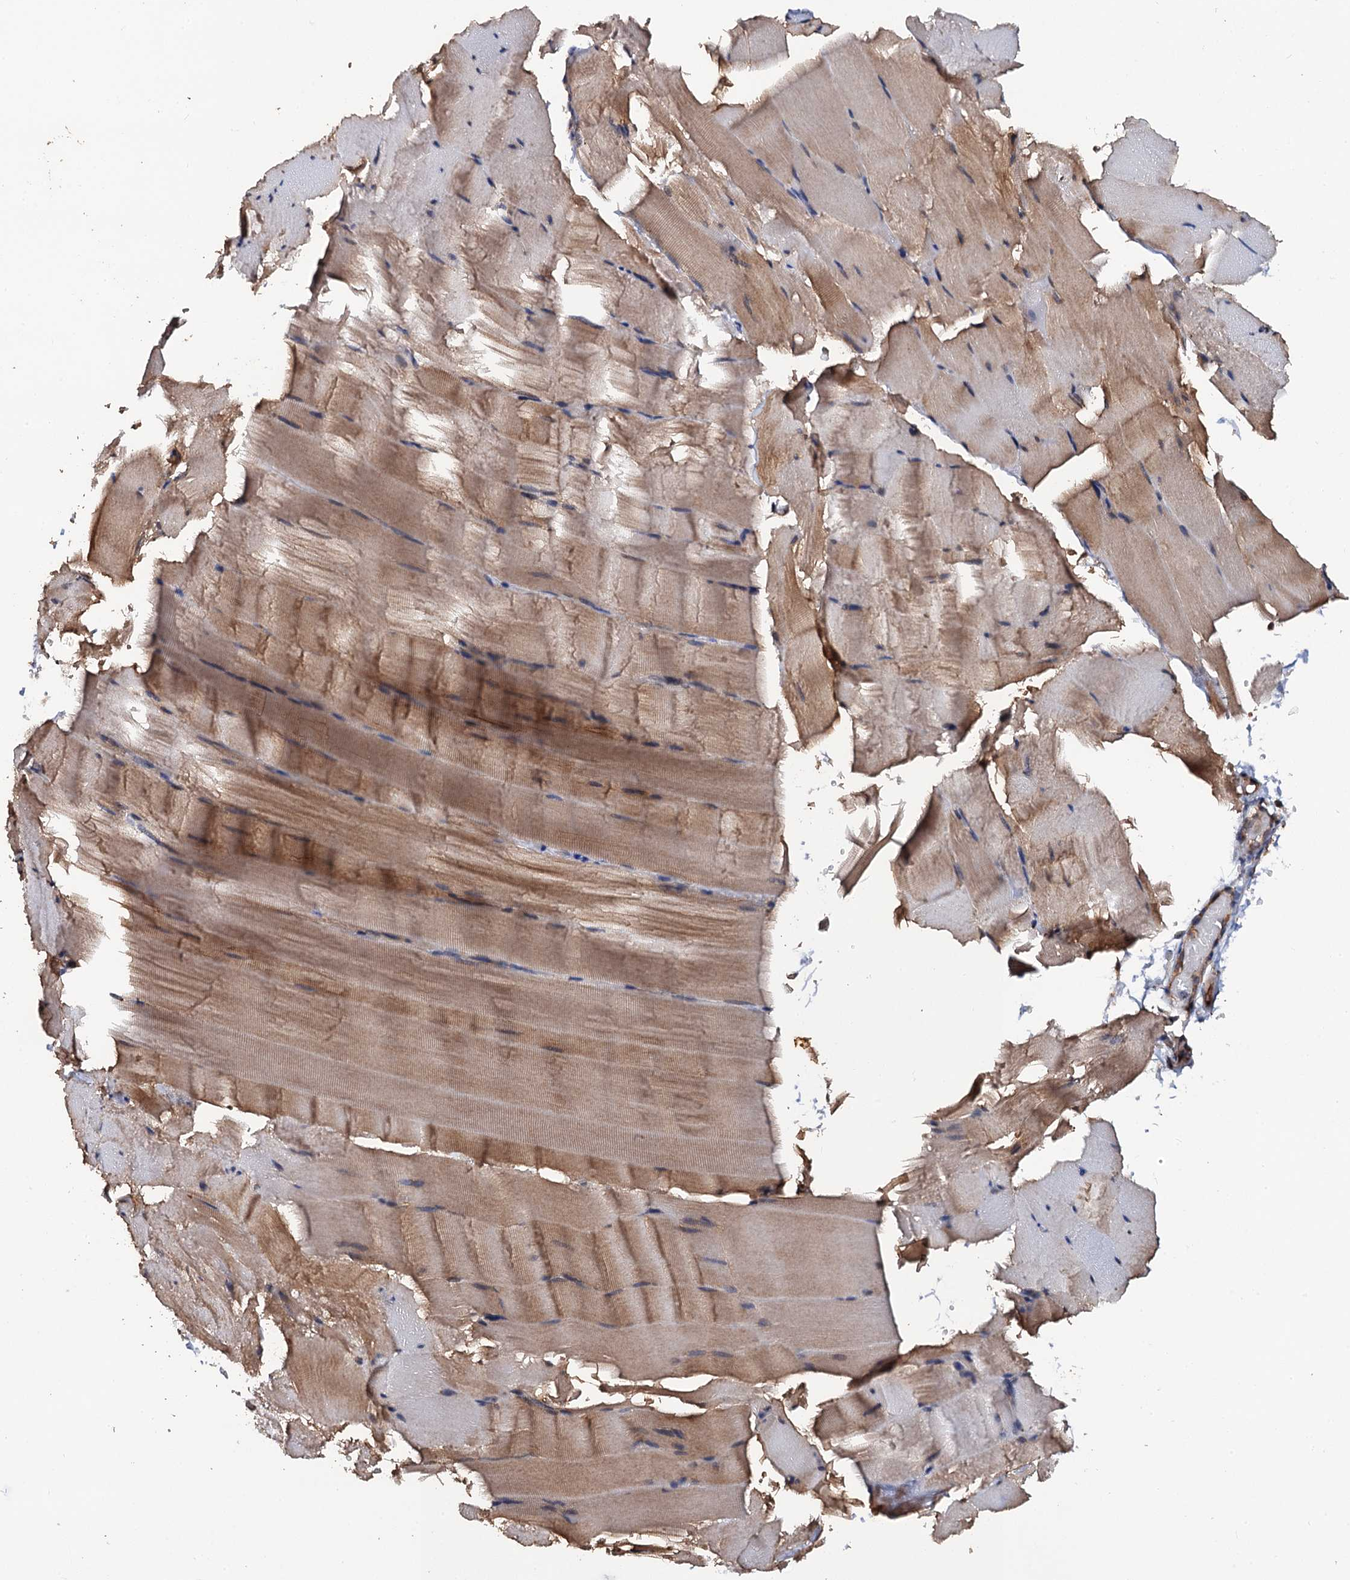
{"staining": {"intensity": "moderate", "quantity": "25%-75%", "location": "cytoplasmic/membranous"}, "tissue": "skeletal muscle", "cell_type": "Myocytes", "image_type": "normal", "snomed": [{"axis": "morphology", "description": "Normal tissue, NOS"}, {"axis": "topography", "description": "Skeletal muscle"}], "caption": "IHC photomicrograph of unremarkable skeletal muscle: human skeletal muscle stained using immunohistochemistry (IHC) exhibits medium levels of moderate protein expression localized specifically in the cytoplasmic/membranous of myocytes, appearing as a cytoplasmic/membranous brown color.", "gene": "MIER2", "patient": {"sex": "male", "age": 62}}